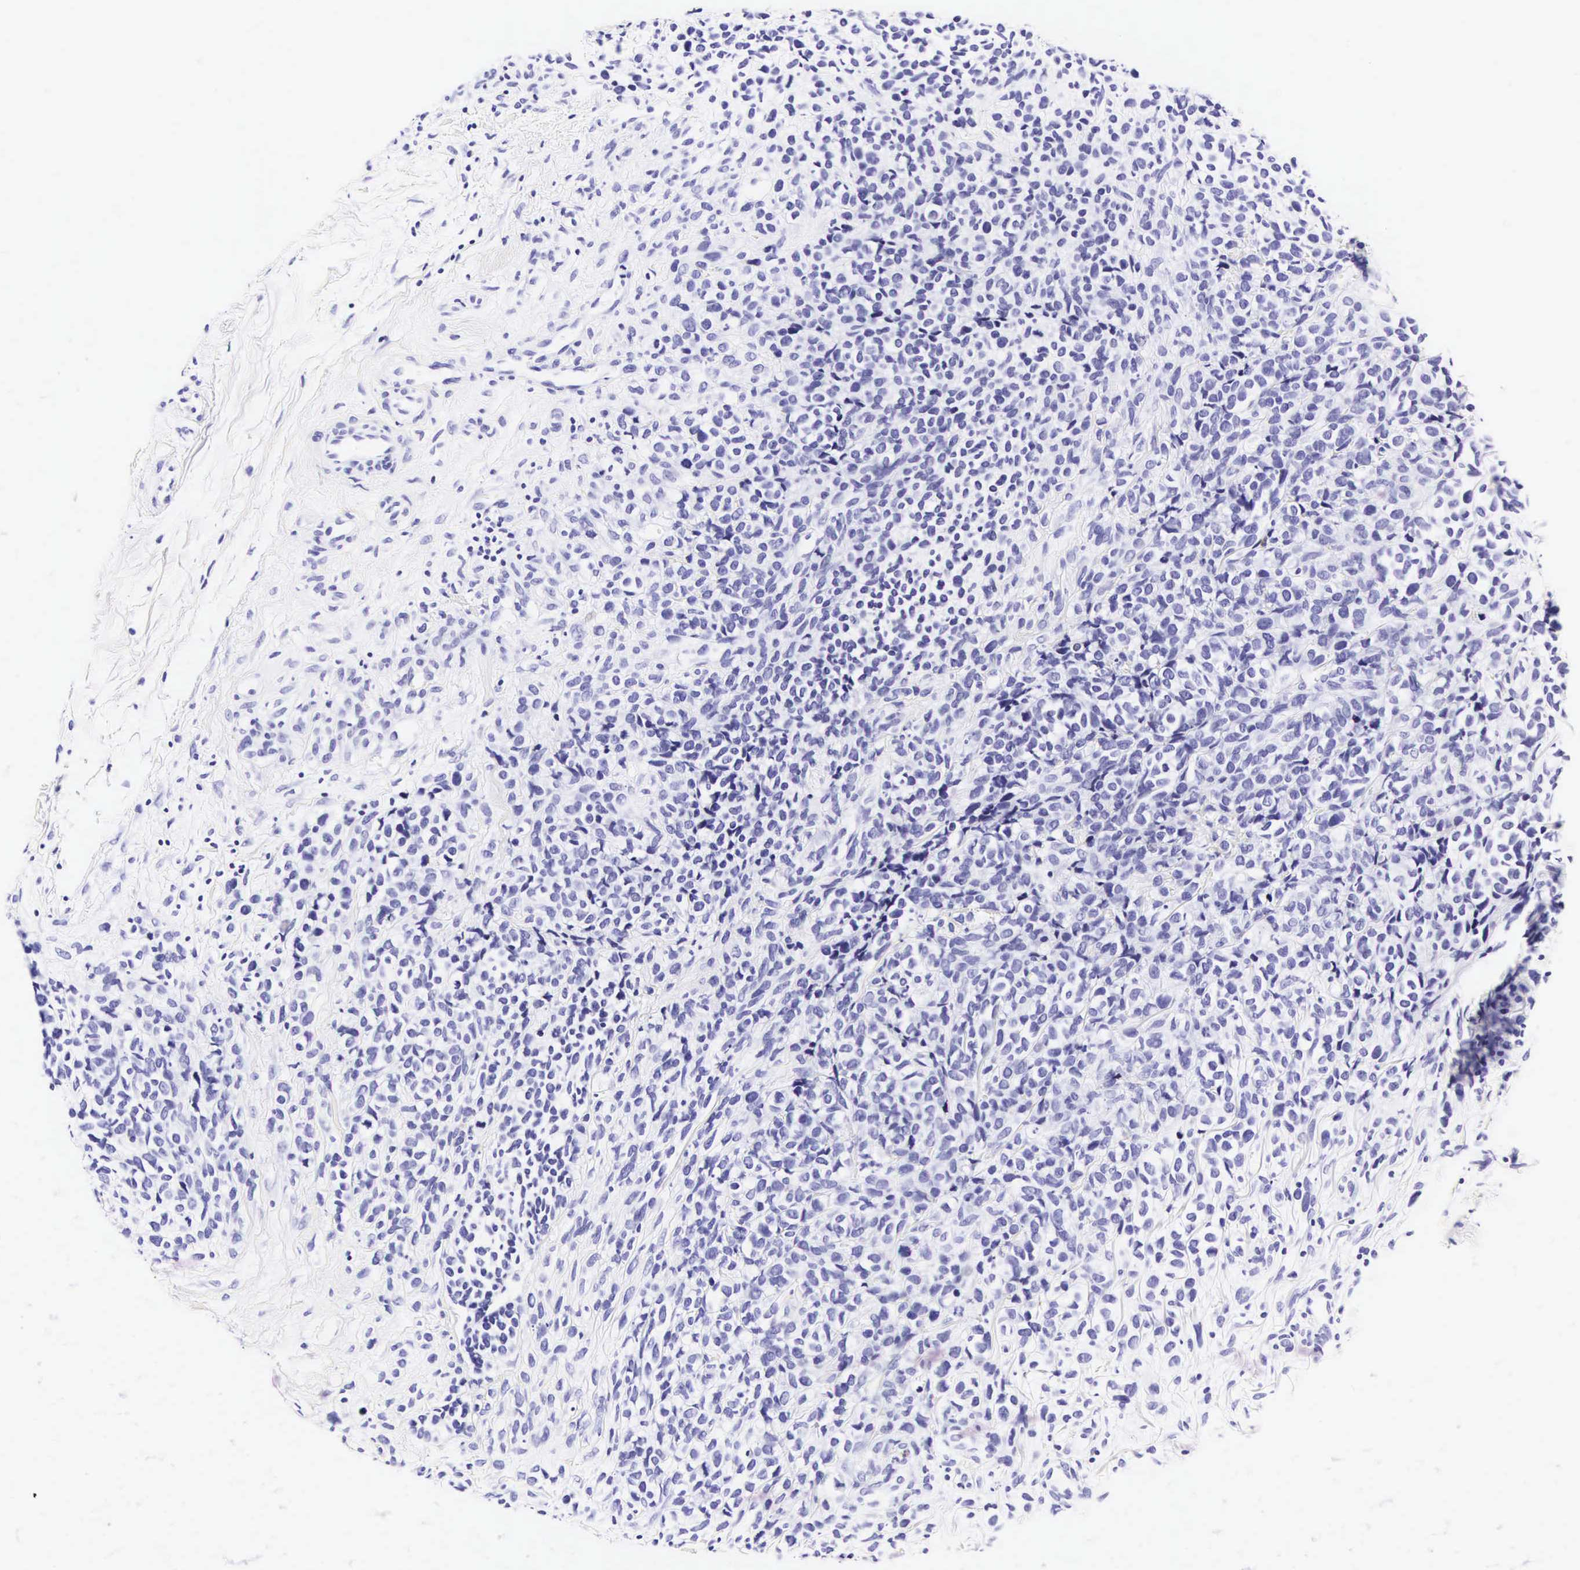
{"staining": {"intensity": "negative", "quantity": "none", "location": "none"}, "tissue": "melanoma", "cell_type": "Tumor cells", "image_type": "cancer", "snomed": [{"axis": "morphology", "description": "Malignant melanoma, NOS"}, {"axis": "topography", "description": "Skin"}], "caption": "High magnification brightfield microscopy of malignant melanoma stained with DAB (3,3'-diaminobenzidine) (brown) and counterstained with hematoxylin (blue): tumor cells show no significant expression. (DAB IHC with hematoxylin counter stain).", "gene": "KRT18", "patient": {"sex": "female", "age": 85}}